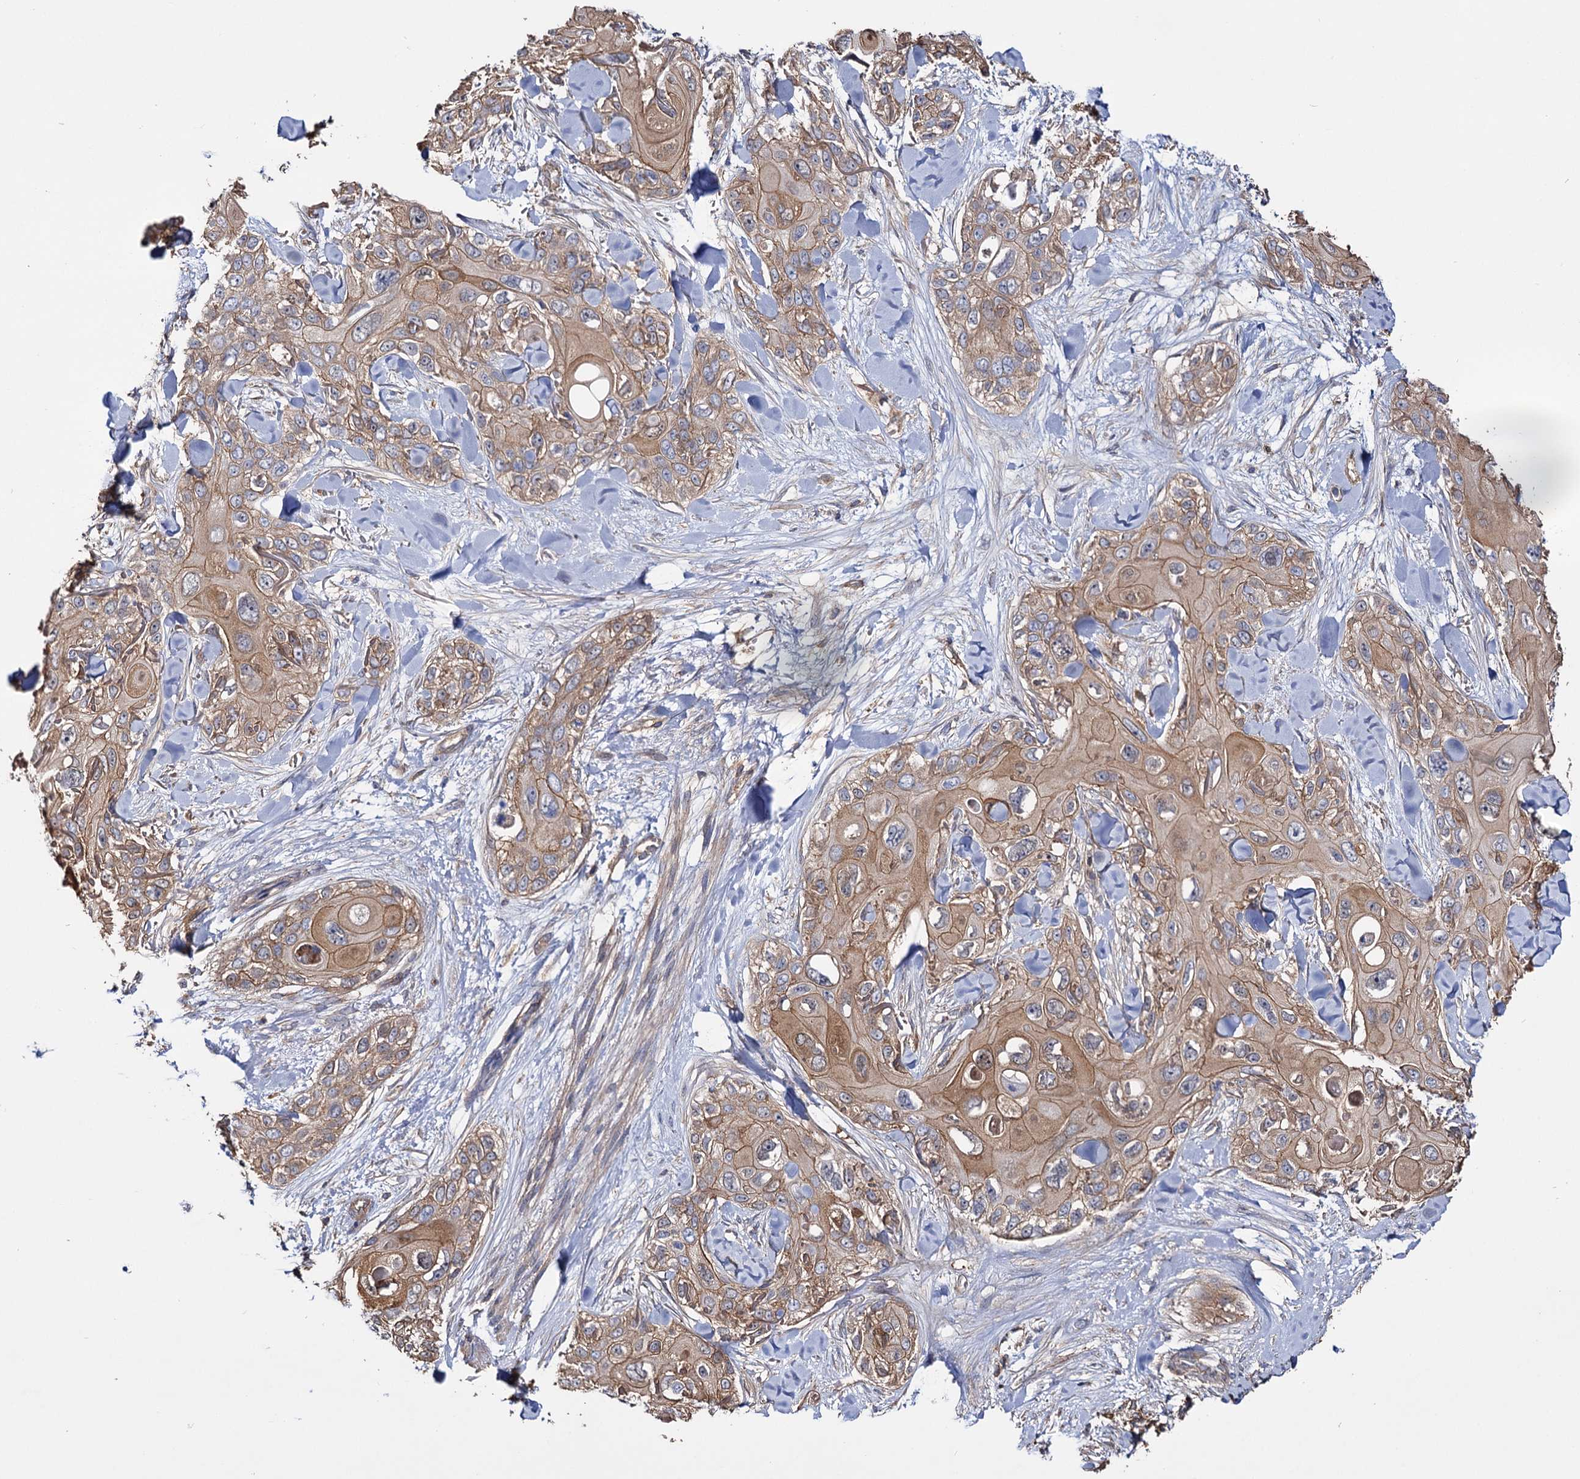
{"staining": {"intensity": "moderate", "quantity": ">75%", "location": "cytoplasmic/membranous"}, "tissue": "skin cancer", "cell_type": "Tumor cells", "image_type": "cancer", "snomed": [{"axis": "morphology", "description": "Normal tissue, NOS"}, {"axis": "morphology", "description": "Squamous cell carcinoma, NOS"}, {"axis": "topography", "description": "Skin"}], "caption": "Brown immunohistochemical staining in human skin cancer (squamous cell carcinoma) reveals moderate cytoplasmic/membranous expression in approximately >75% of tumor cells. Nuclei are stained in blue.", "gene": "IDI1", "patient": {"sex": "male", "age": 72}}